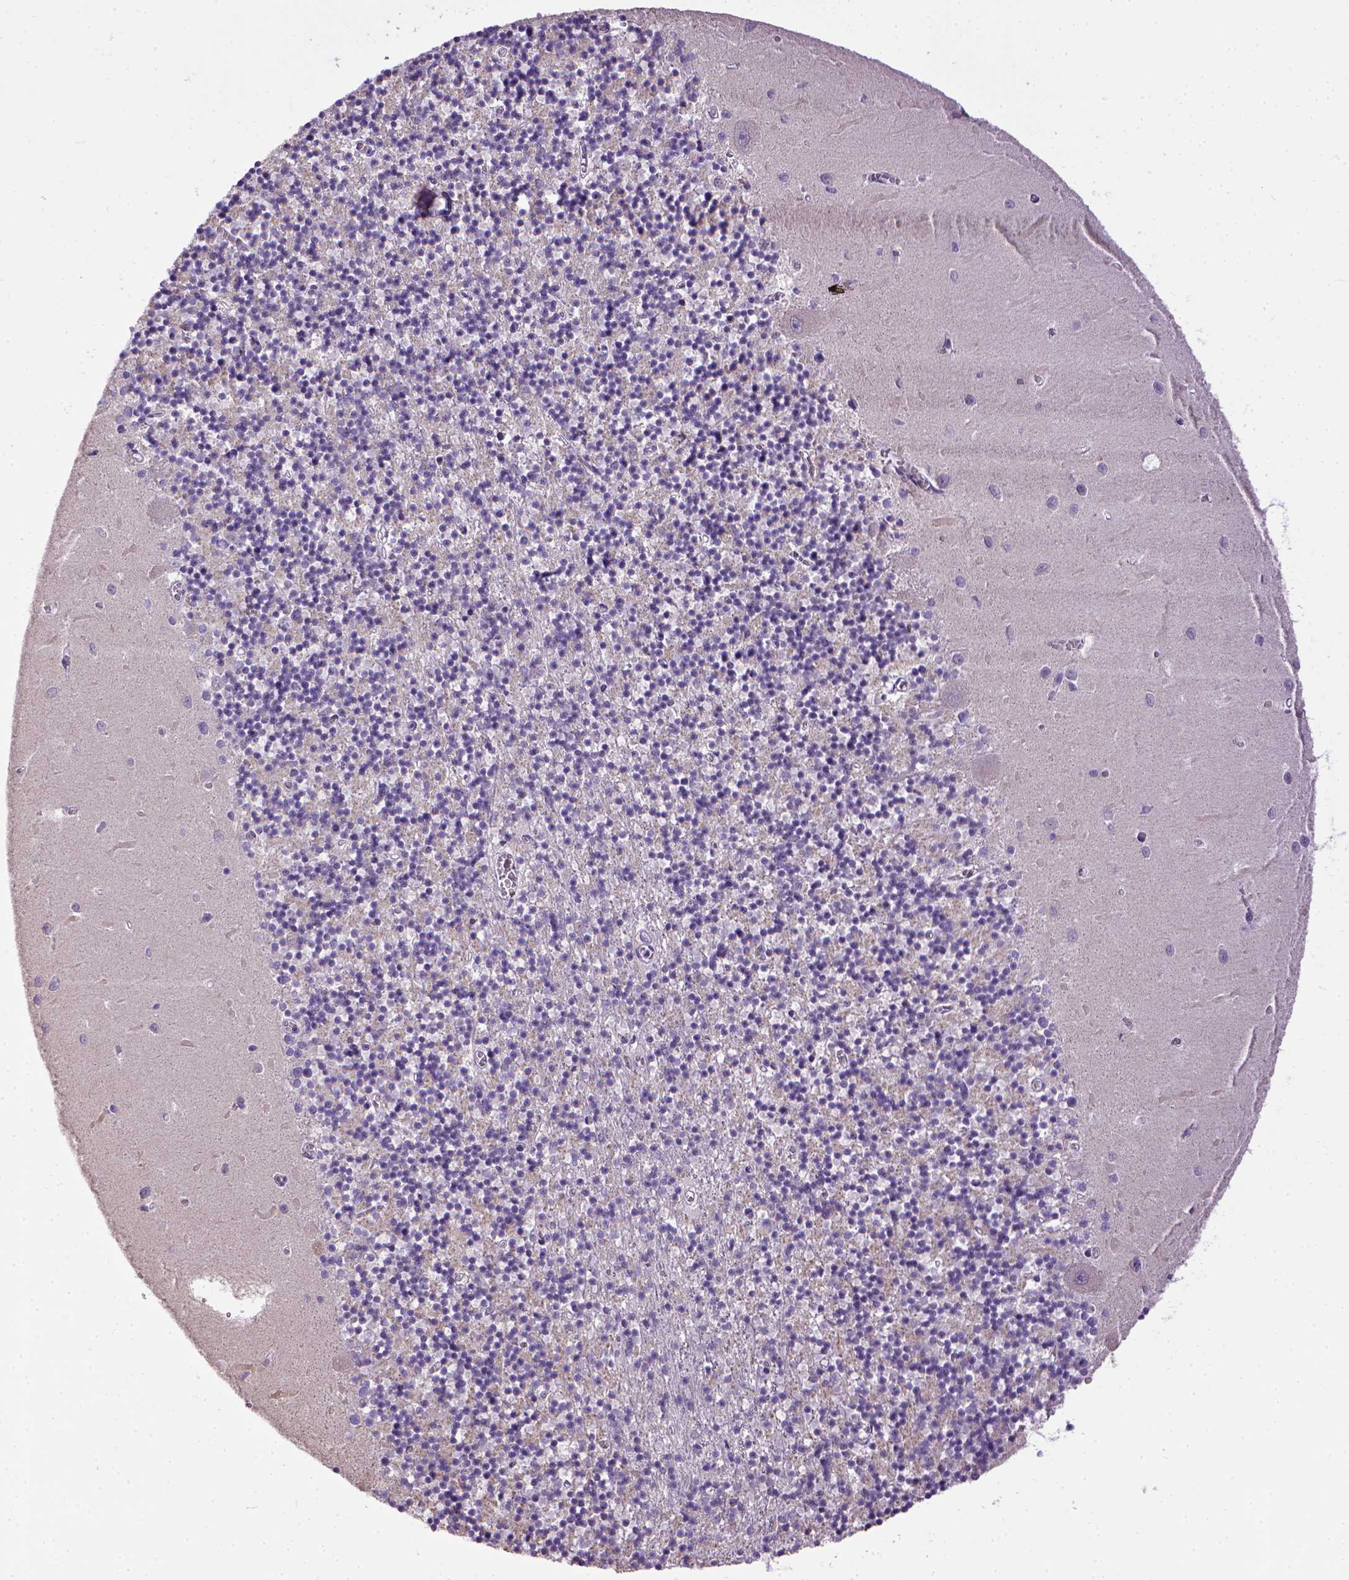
{"staining": {"intensity": "negative", "quantity": "none", "location": "none"}, "tissue": "cerebellum", "cell_type": "Cells in granular layer", "image_type": "normal", "snomed": [{"axis": "morphology", "description": "Normal tissue, NOS"}, {"axis": "topography", "description": "Cerebellum"}], "caption": "Human cerebellum stained for a protein using immunohistochemistry (IHC) shows no expression in cells in granular layer.", "gene": "CDH1", "patient": {"sex": "female", "age": 64}}